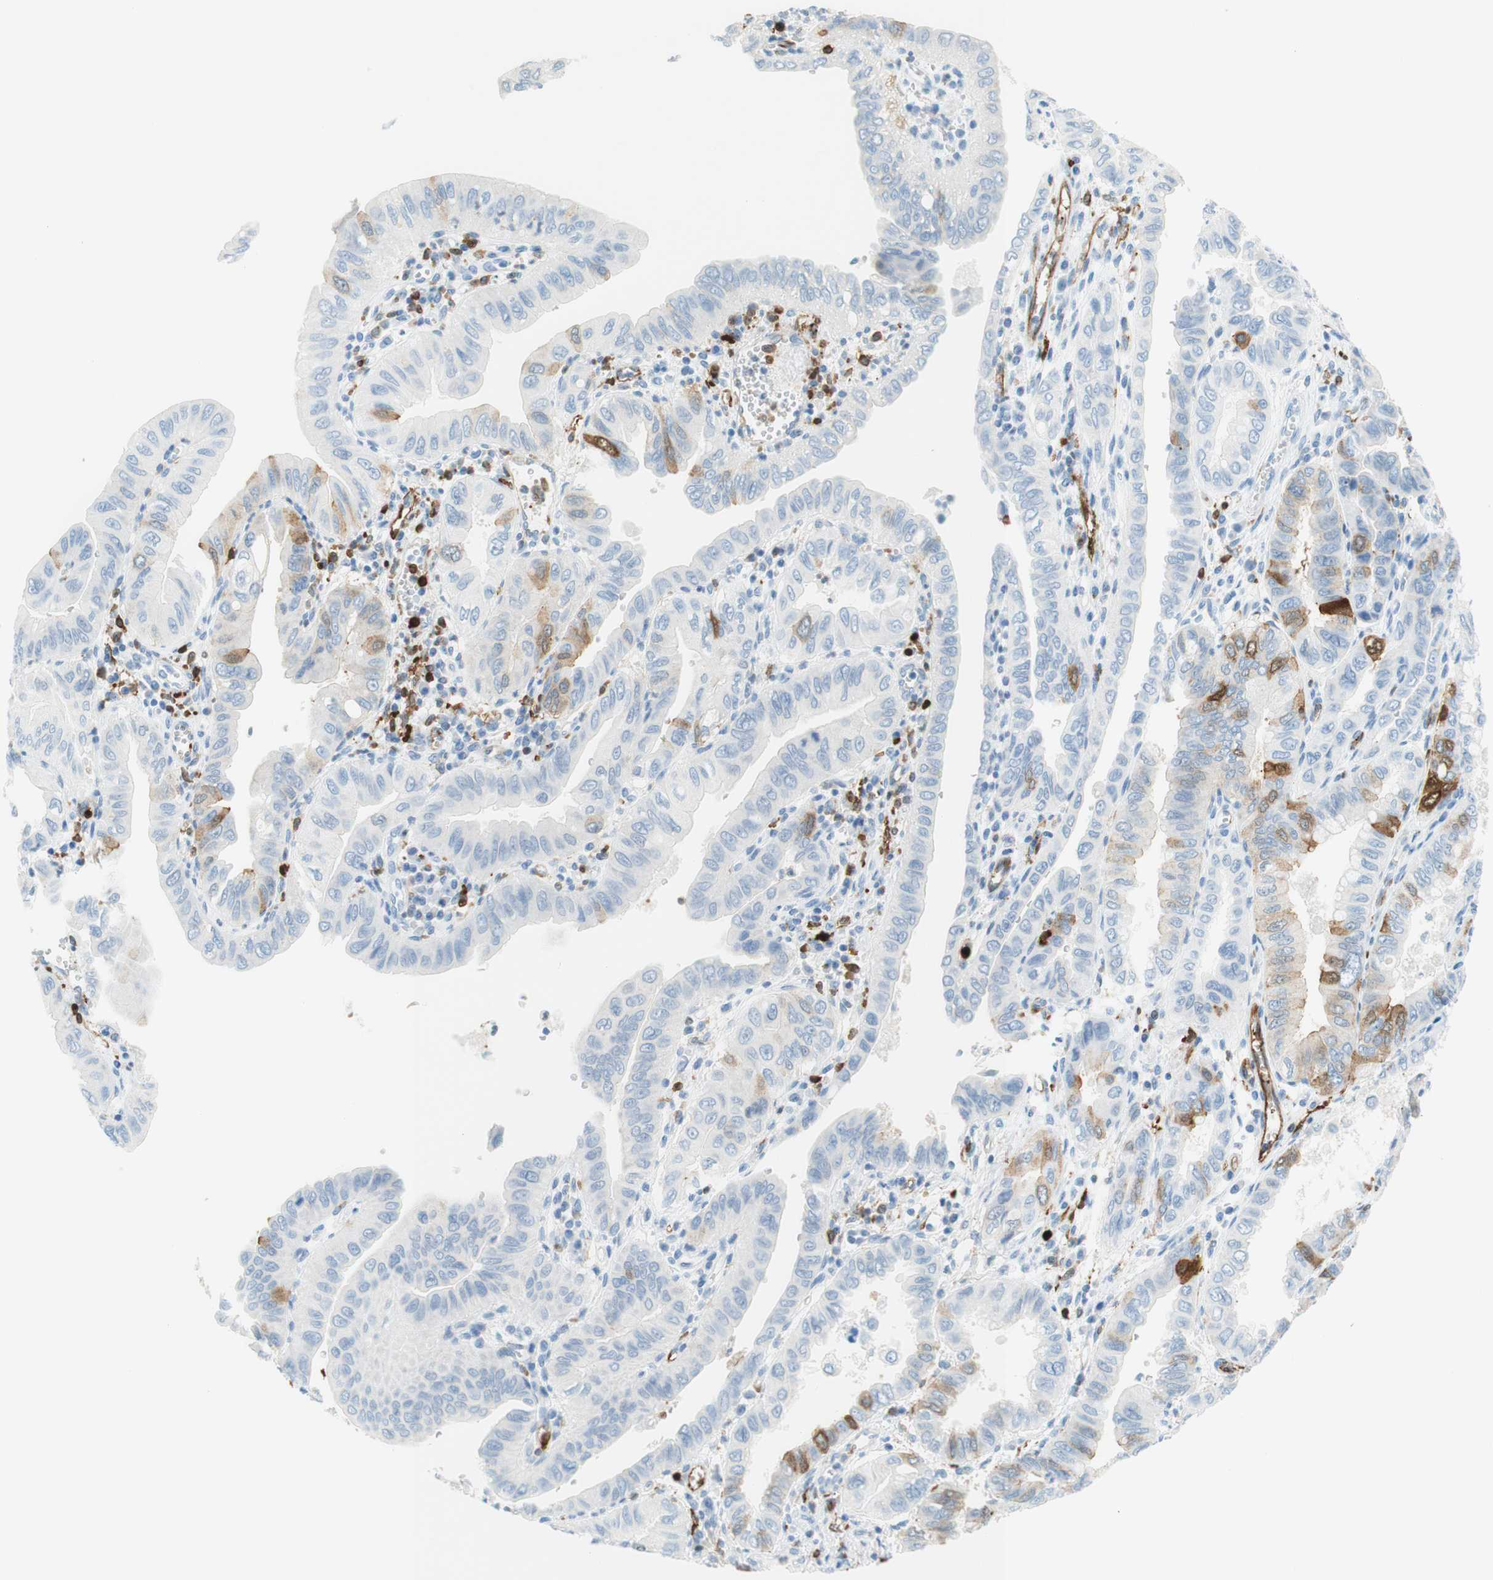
{"staining": {"intensity": "moderate", "quantity": "<25%", "location": "cytoplasmic/membranous"}, "tissue": "pancreatic cancer", "cell_type": "Tumor cells", "image_type": "cancer", "snomed": [{"axis": "morphology", "description": "Normal tissue, NOS"}, {"axis": "topography", "description": "Lymph node"}], "caption": "Protein expression analysis of human pancreatic cancer reveals moderate cytoplasmic/membranous expression in about <25% of tumor cells. The staining is performed using DAB brown chromogen to label protein expression. The nuclei are counter-stained blue using hematoxylin.", "gene": "STMN1", "patient": {"sex": "male", "age": 50}}